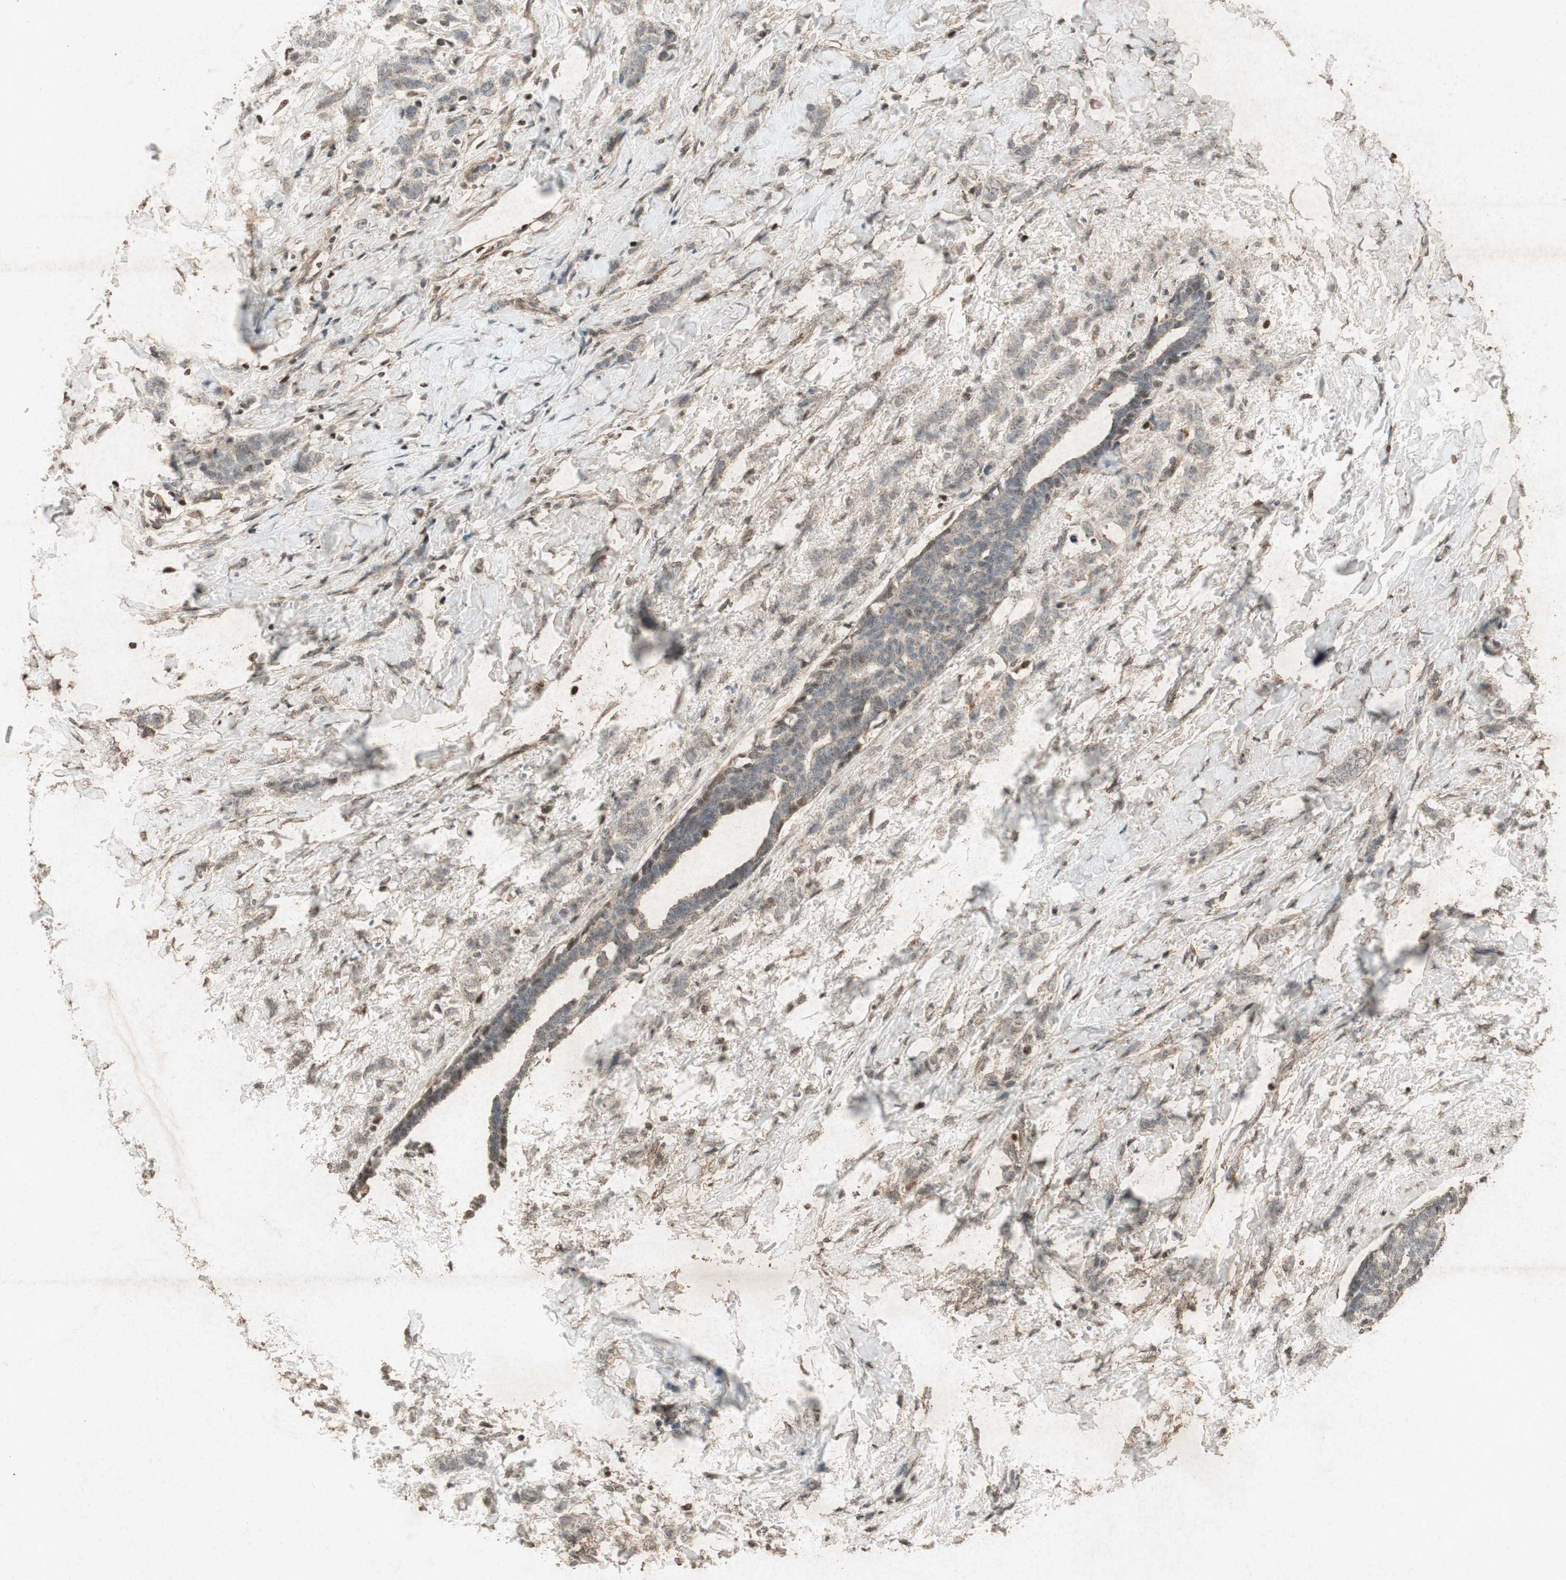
{"staining": {"intensity": "weak", "quantity": ">75%", "location": "cytoplasmic/membranous"}, "tissue": "breast cancer", "cell_type": "Tumor cells", "image_type": "cancer", "snomed": [{"axis": "morphology", "description": "Lobular carcinoma, in situ"}, {"axis": "morphology", "description": "Lobular carcinoma"}, {"axis": "topography", "description": "Breast"}], "caption": "Immunohistochemical staining of breast lobular carcinoma reveals low levels of weak cytoplasmic/membranous staining in about >75% of tumor cells.", "gene": "PRKG1", "patient": {"sex": "female", "age": 41}}